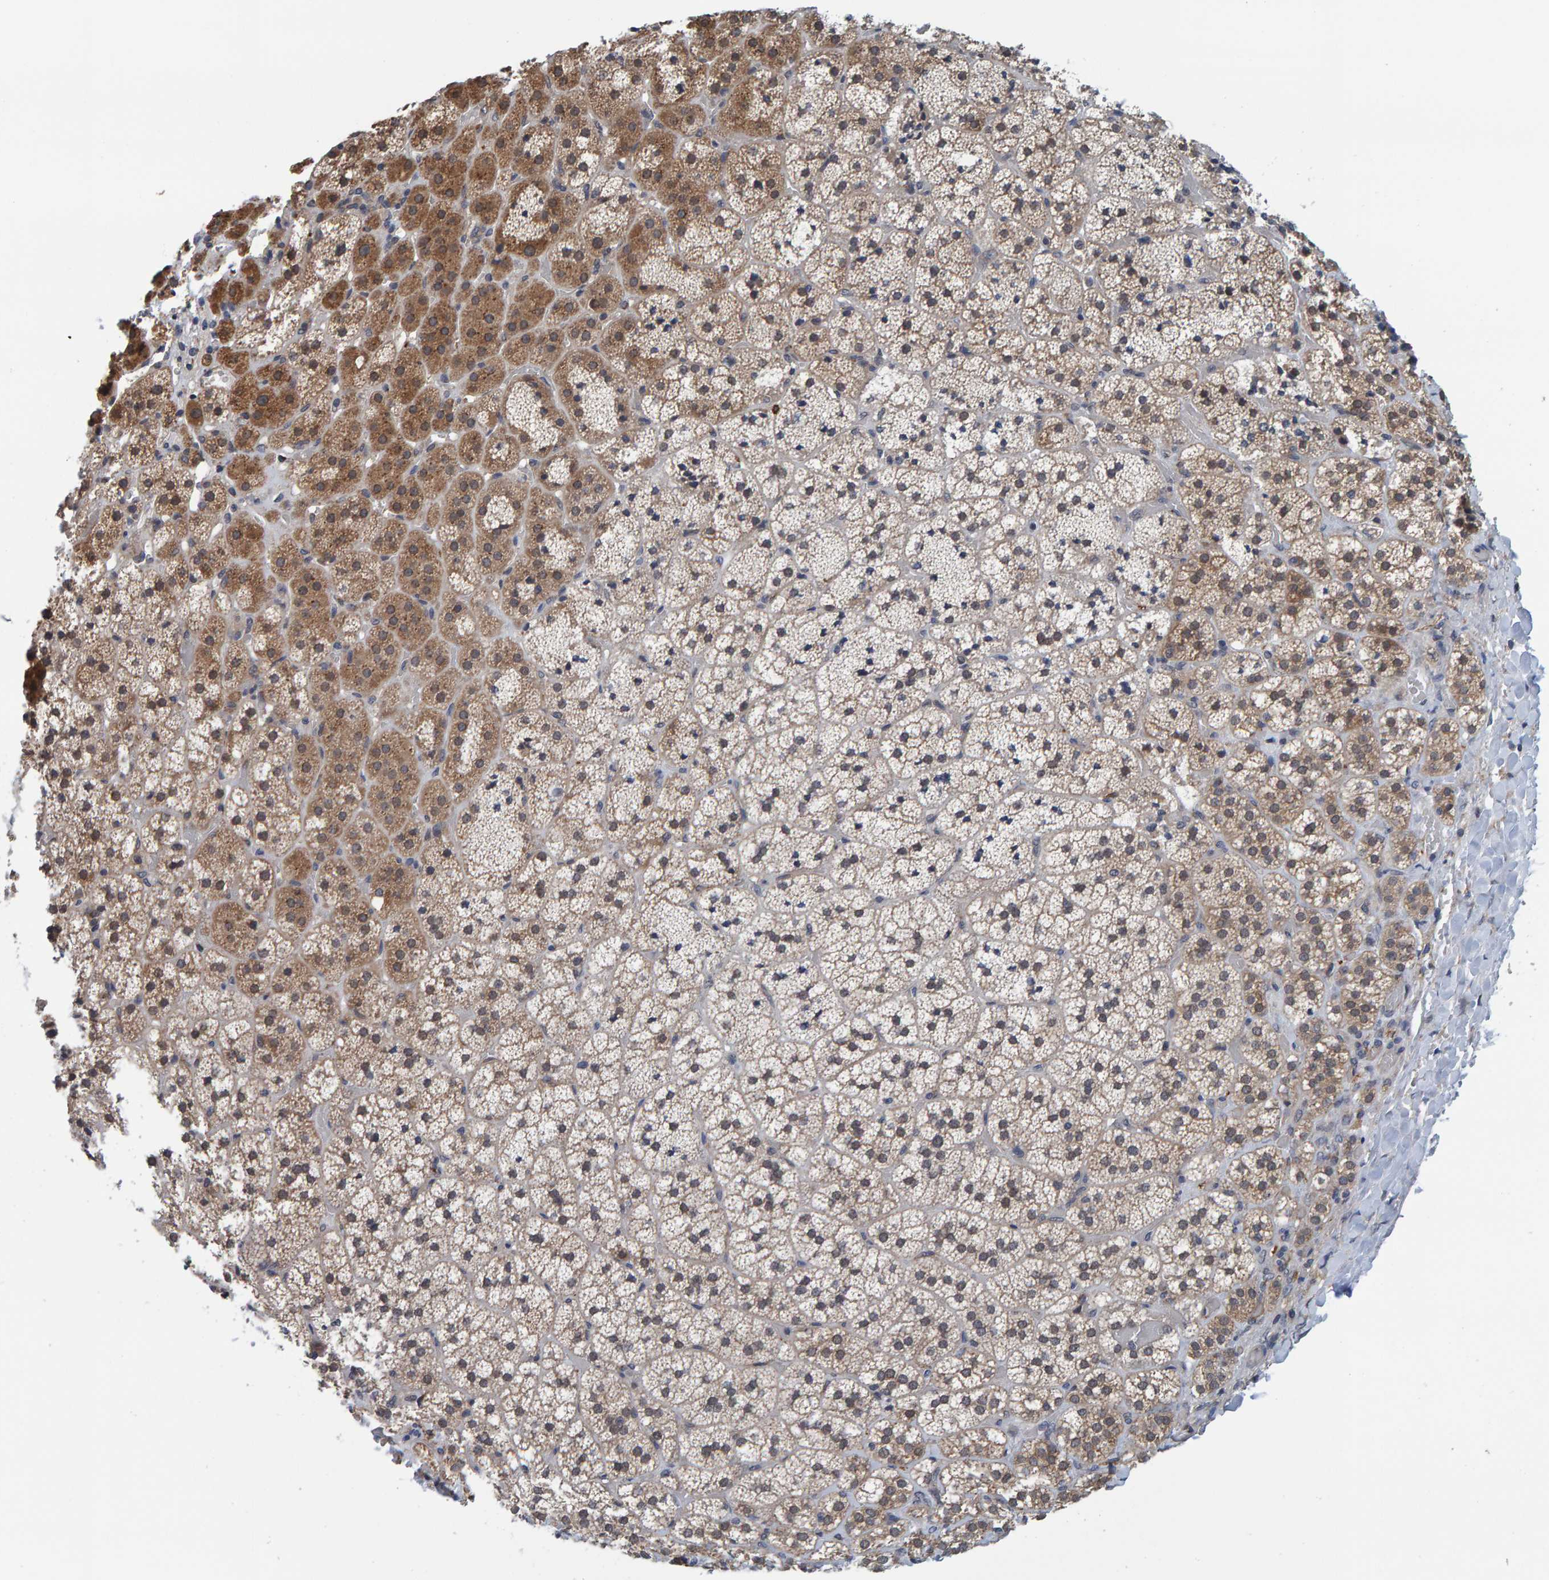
{"staining": {"intensity": "moderate", "quantity": ">75%", "location": "cytoplasmic/membranous"}, "tissue": "adrenal gland", "cell_type": "Glandular cells", "image_type": "normal", "snomed": [{"axis": "morphology", "description": "Normal tissue, NOS"}, {"axis": "topography", "description": "Adrenal gland"}], "caption": "A high-resolution micrograph shows immunohistochemistry staining of unremarkable adrenal gland, which demonstrates moderate cytoplasmic/membranous staining in about >75% of glandular cells.", "gene": "SCRN2", "patient": {"sex": "female", "age": 44}}